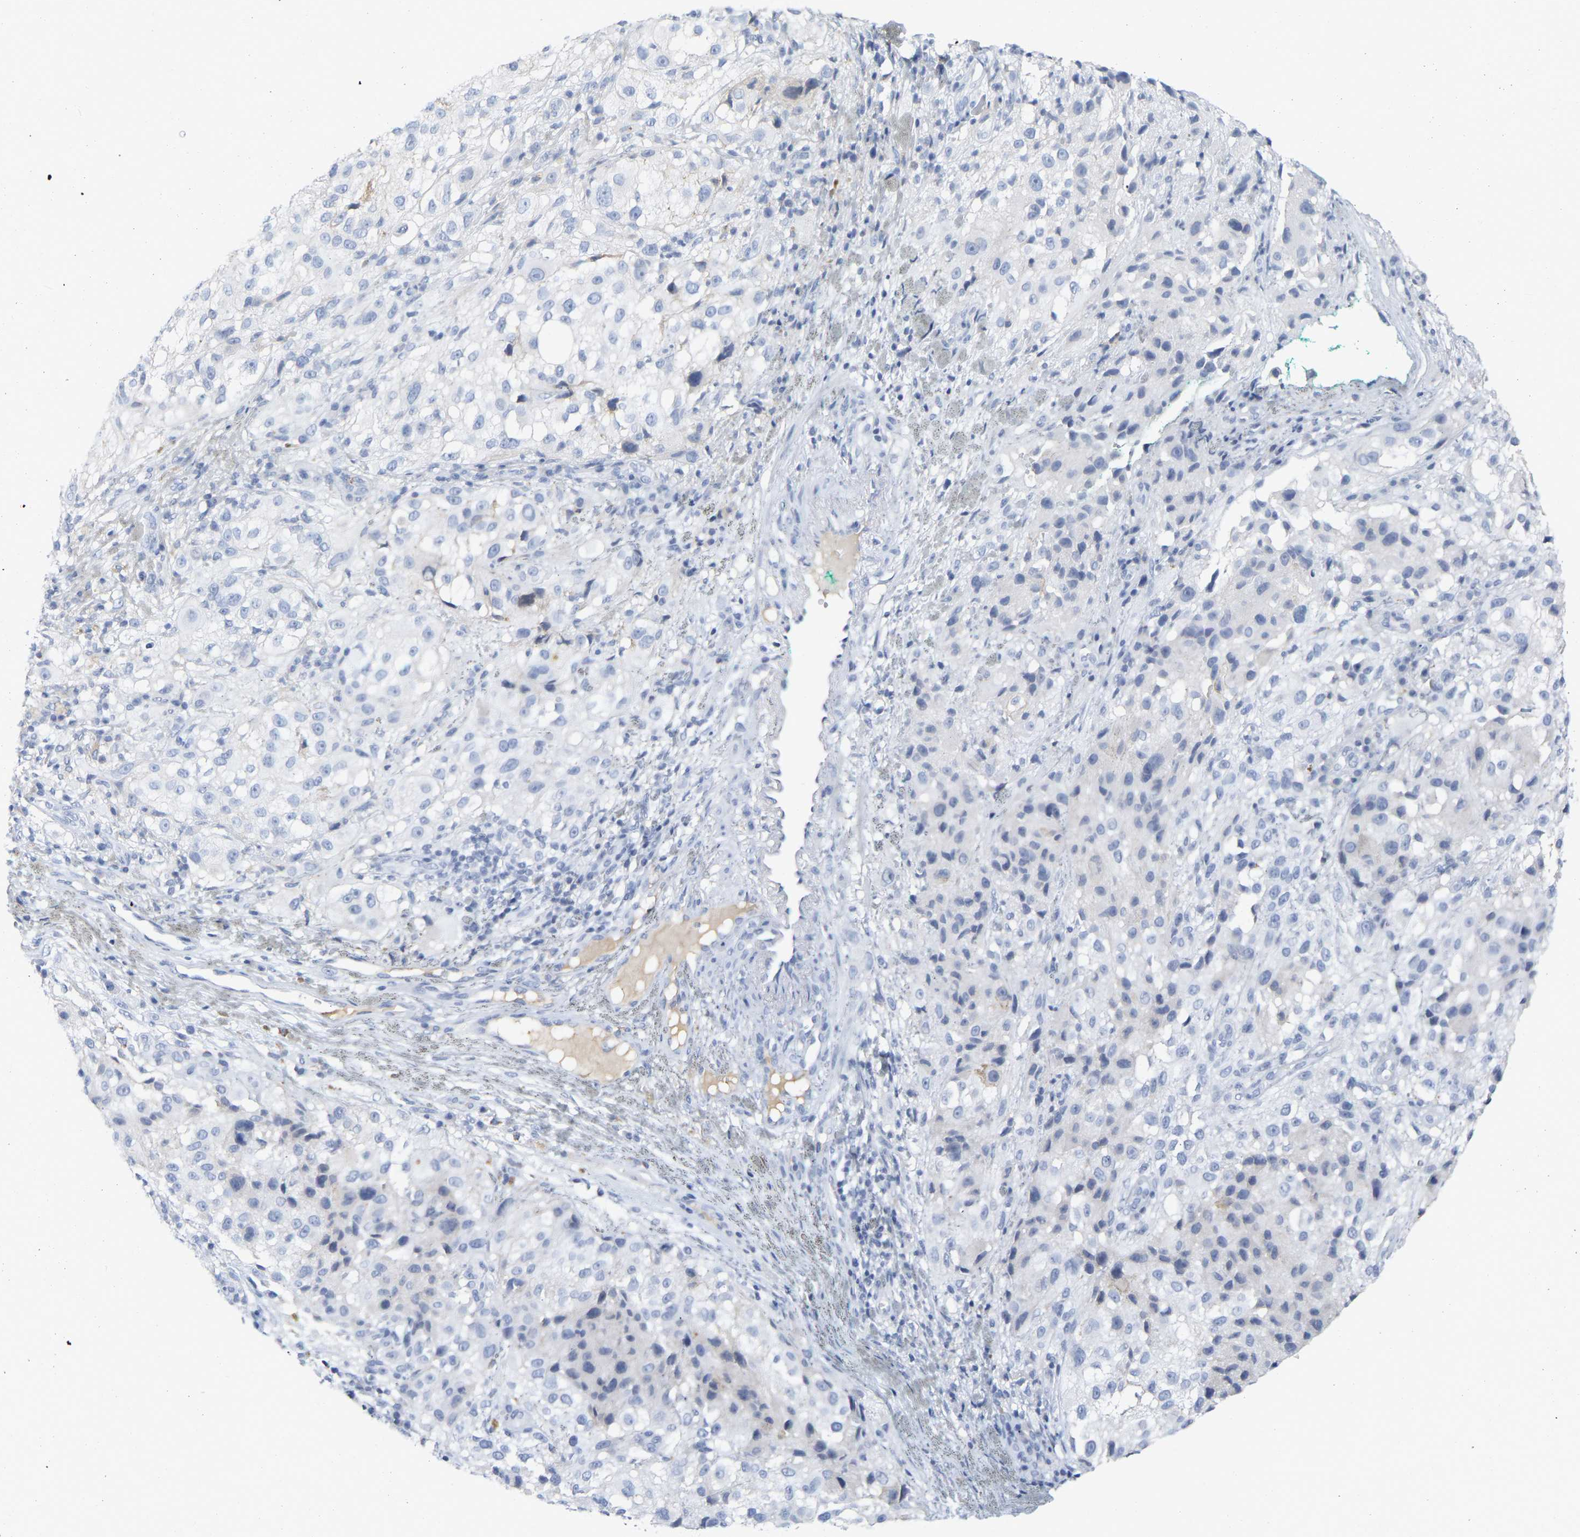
{"staining": {"intensity": "negative", "quantity": "none", "location": "none"}, "tissue": "melanoma", "cell_type": "Tumor cells", "image_type": "cancer", "snomed": [{"axis": "morphology", "description": "Necrosis, NOS"}, {"axis": "morphology", "description": "Malignant melanoma, NOS"}, {"axis": "topography", "description": "Skin"}], "caption": "This is an immunohistochemistry photomicrograph of melanoma. There is no positivity in tumor cells.", "gene": "GNAS", "patient": {"sex": "female", "age": 87}}